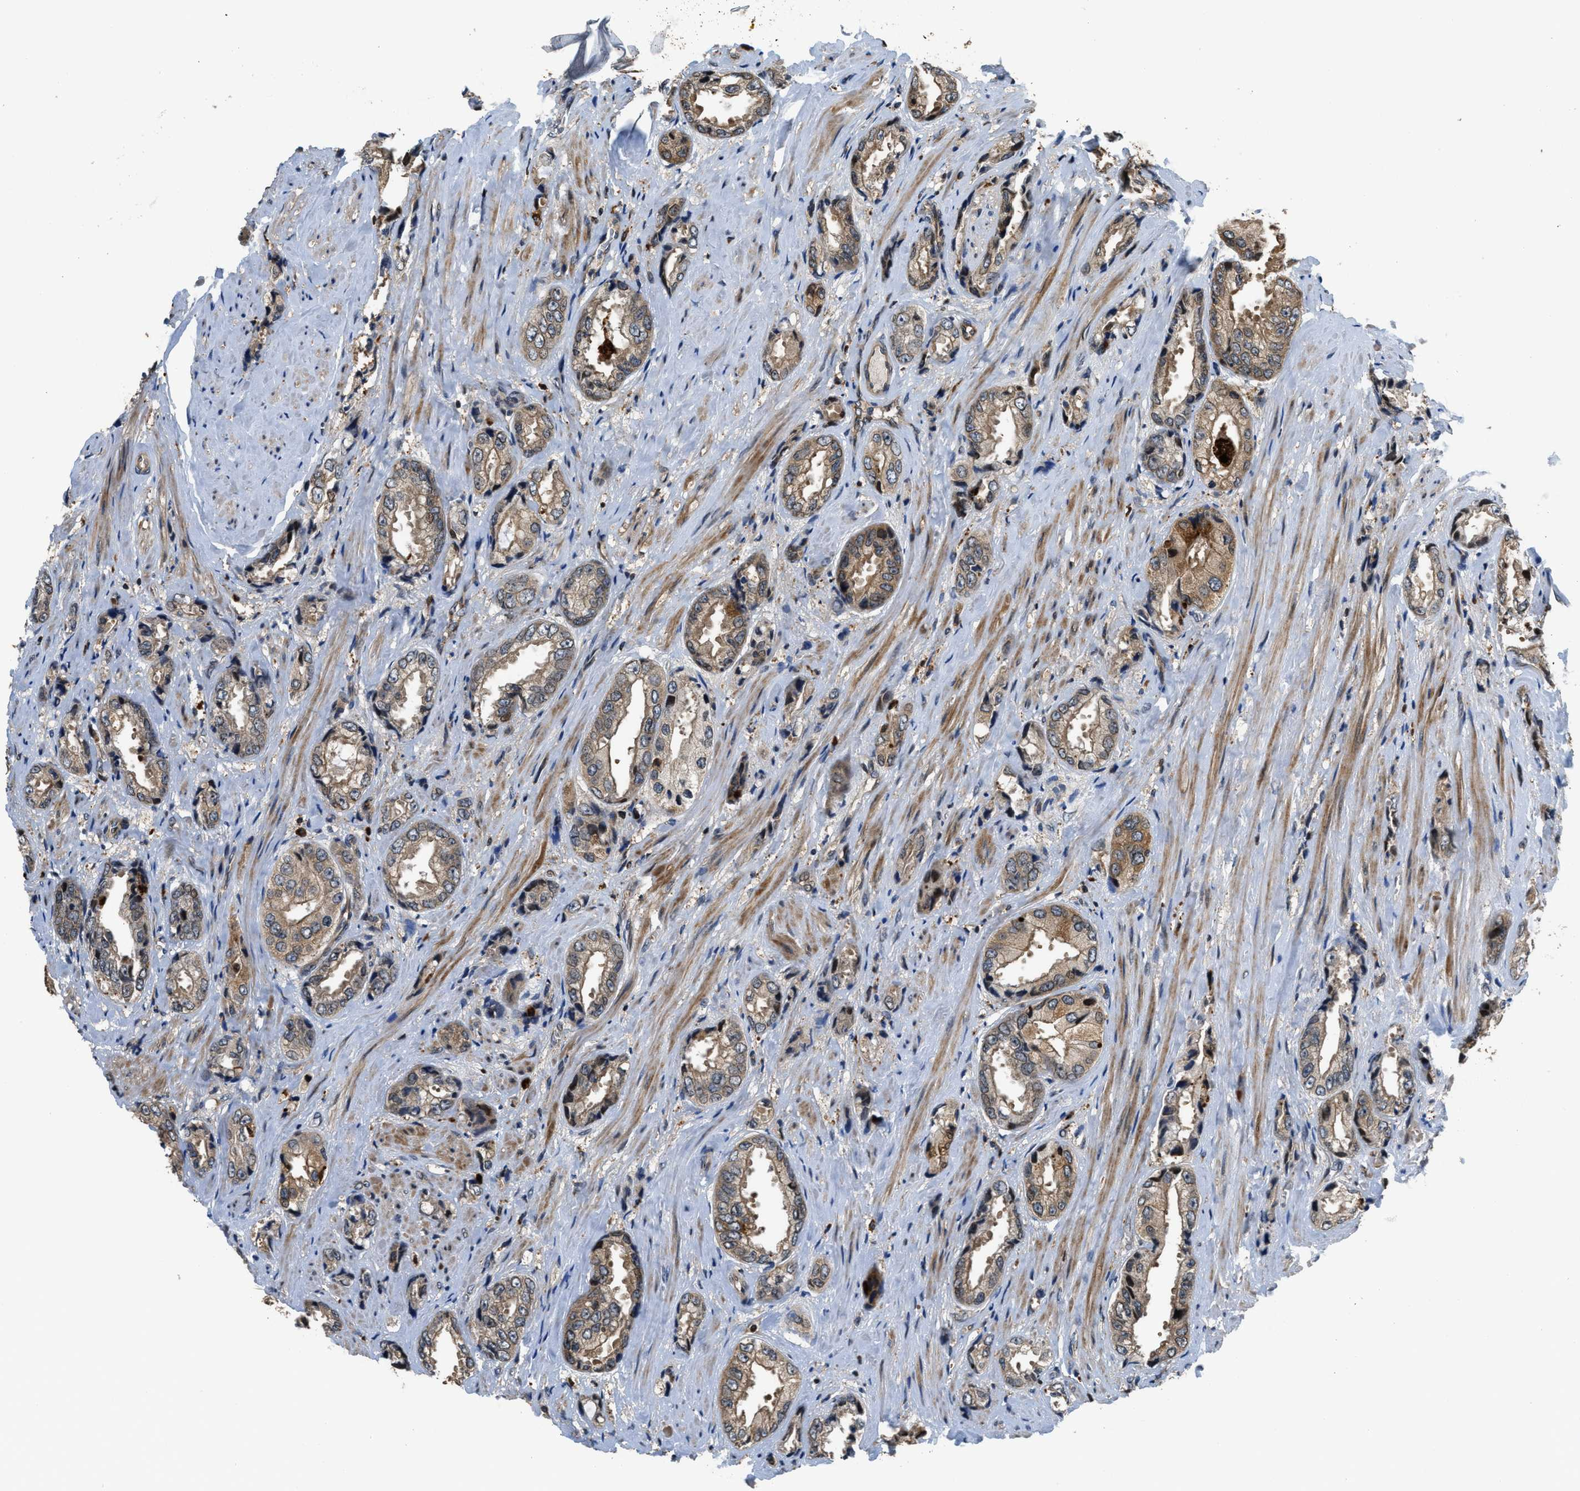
{"staining": {"intensity": "moderate", "quantity": "25%-75%", "location": "cytoplasmic/membranous"}, "tissue": "prostate cancer", "cell_type": "Tumor cells", "image_type": "cancer", "snomed": [{"axis": "morphology", "description": "Adenocarcinoma, High grade"}, {"axis": "topography", "description": "Prostate"}], "caption": "There is medium levels of moderate cytoplasmic/membranous staining in tumor cells of prostate cancer (adenocarcinoma (high-grade)), as demonstrated by immunohistochemical staining (brown color).", "gene": "CTBS", "patient": {"sex": "male", "age": 61}}